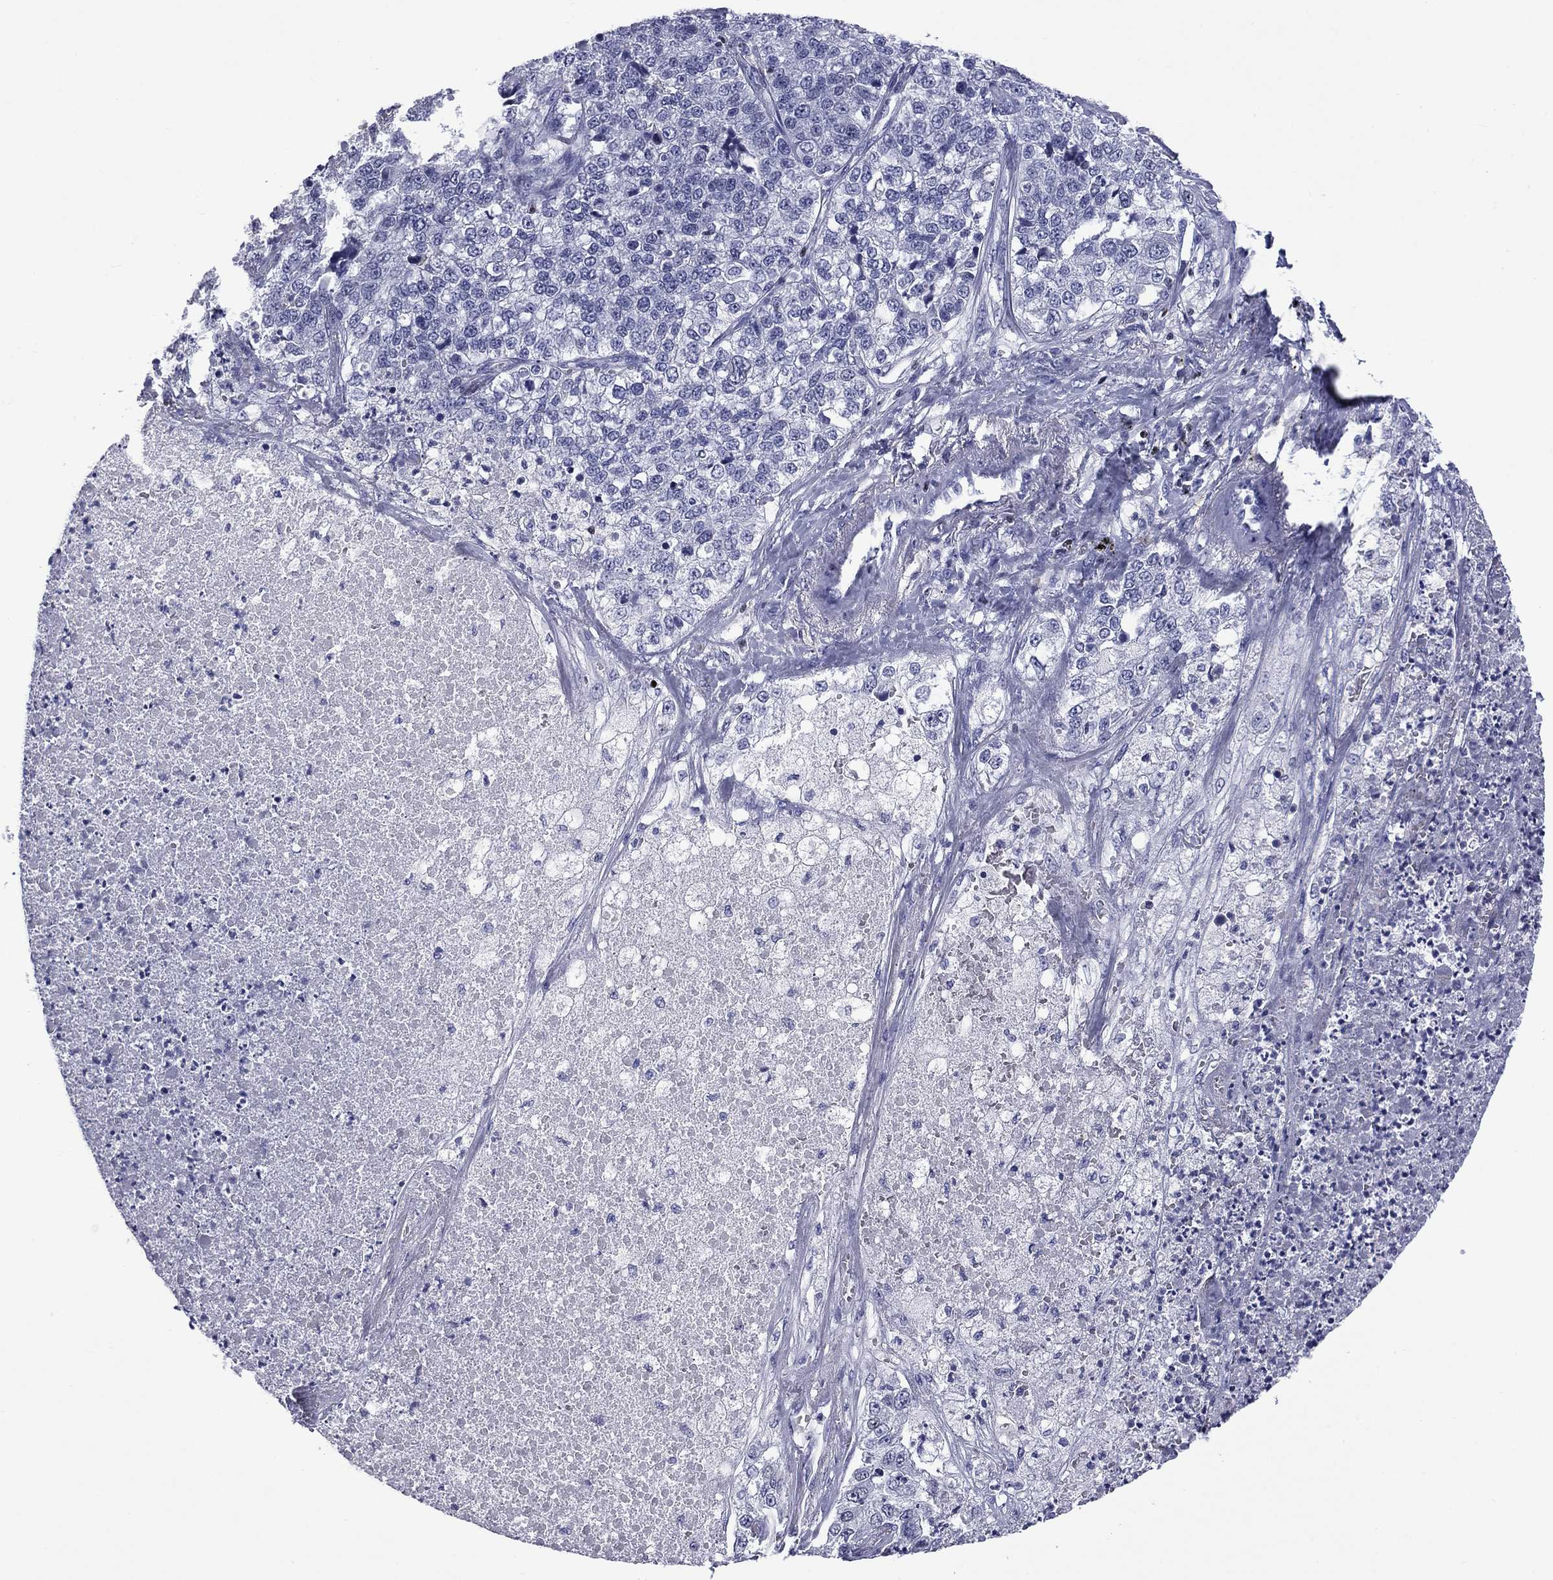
{"staining": {"intensity": "negative", "quantity": "none", "location": "none"}, "tissue": "lung cancer", "cell_type": "Tumor cells", "image_type": "cancer", "snomed": [{"axis": "morphology", "description": "Adenocarcinoma, NOS"}, {"axis": "topography", "description": "Lung"}], "caption": "This is an immunohistochemistry (IHC) photomicrograph of human lung adenocarcinoma. There is no positivity in tumor cells.", "gene": "IKZF3", "patient": {"sex": "male", "age": 49}}